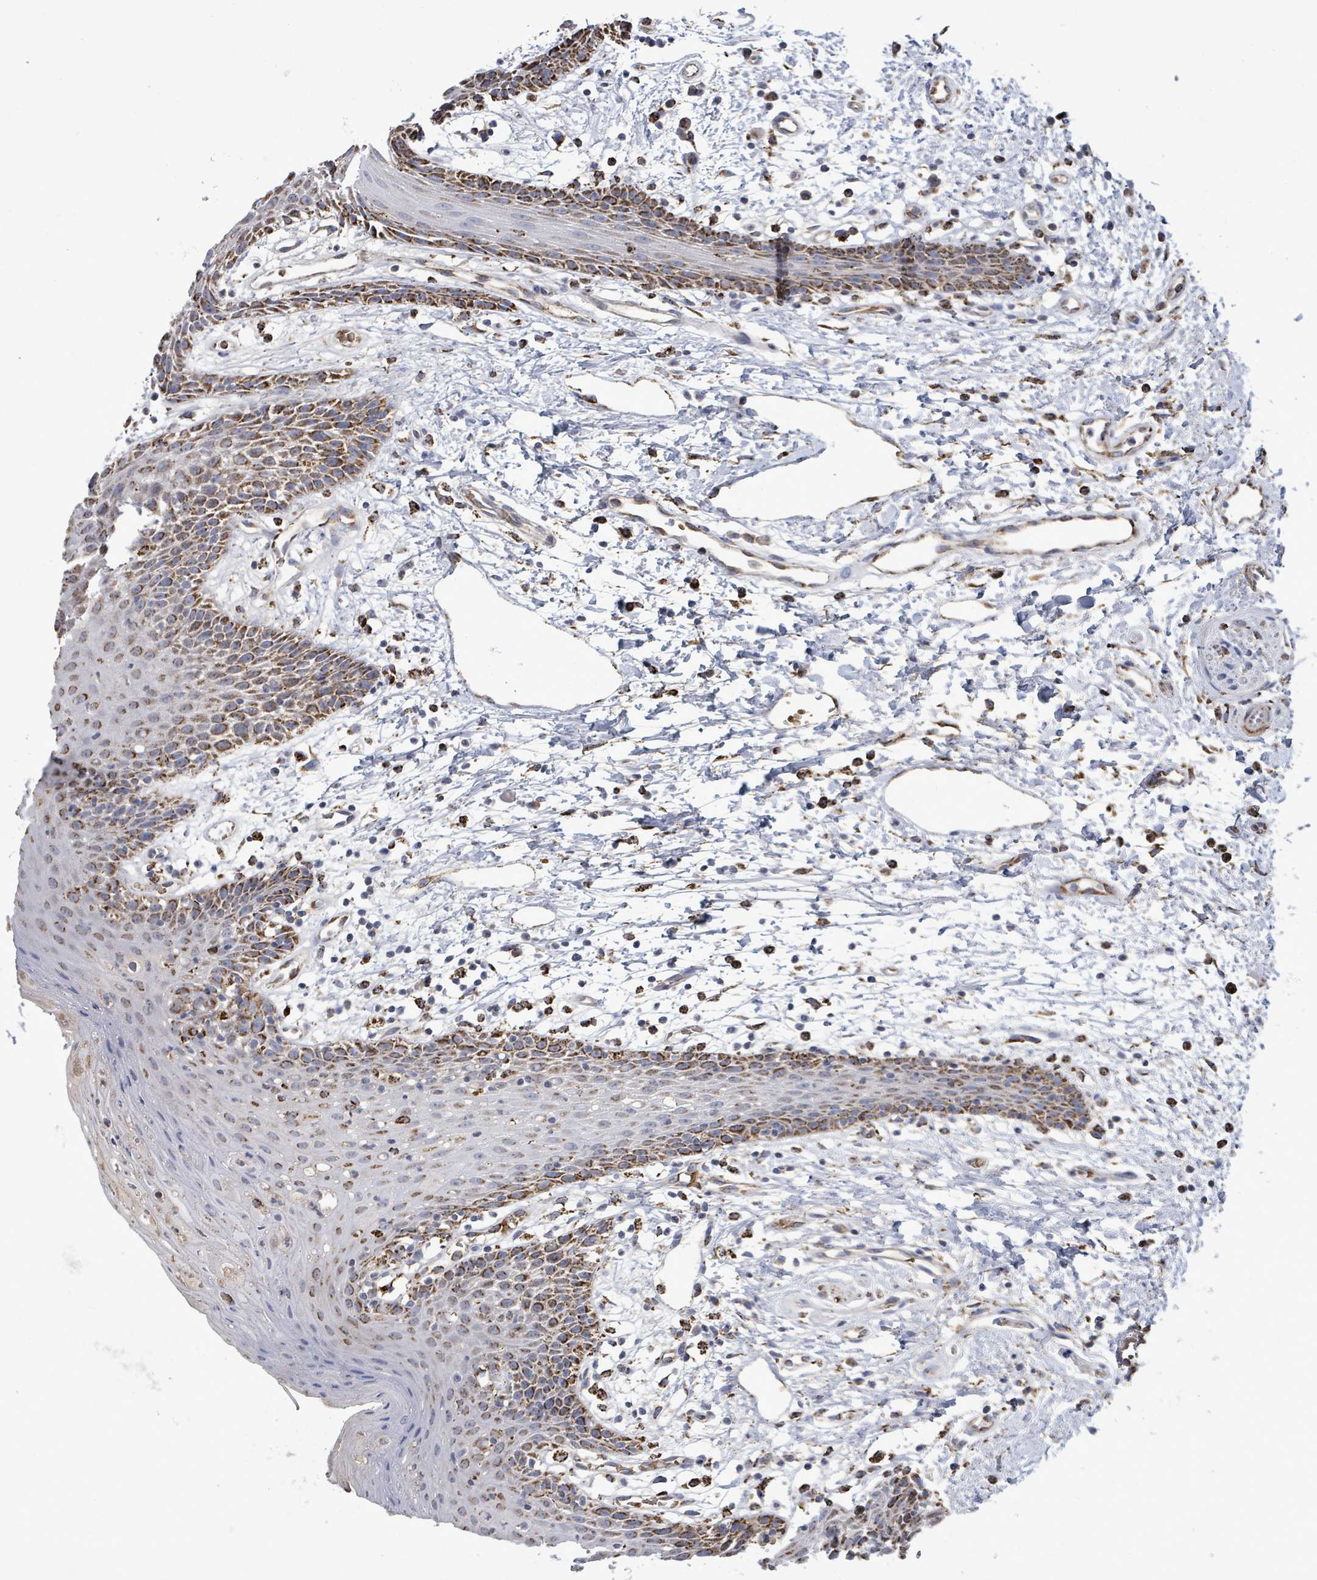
{"staining": {"intensity": "strong", "quantity": "<25%", "location": "cytoplasmic/membranous"}, "tissue": "oral mucosa", "cell_type": "Squamous epithelial cells", "image_type": "normal", "snomed": [{"axis": "morphology", "description": "Normal tissue, NOS"}, {"axis": "topography", "description": "Oral tissue"}, {"axis": "topography", "description": "Tounge, NOS"}], "caption": "Strong cytoplasmic/membranous staining for a protein is identified in about <25% of squamous epithelial cells of unremarkable oral mucosa using immunohistochemistry.", "gene": "MTMR12", "patient": {"sex": "female", "age": 59}}